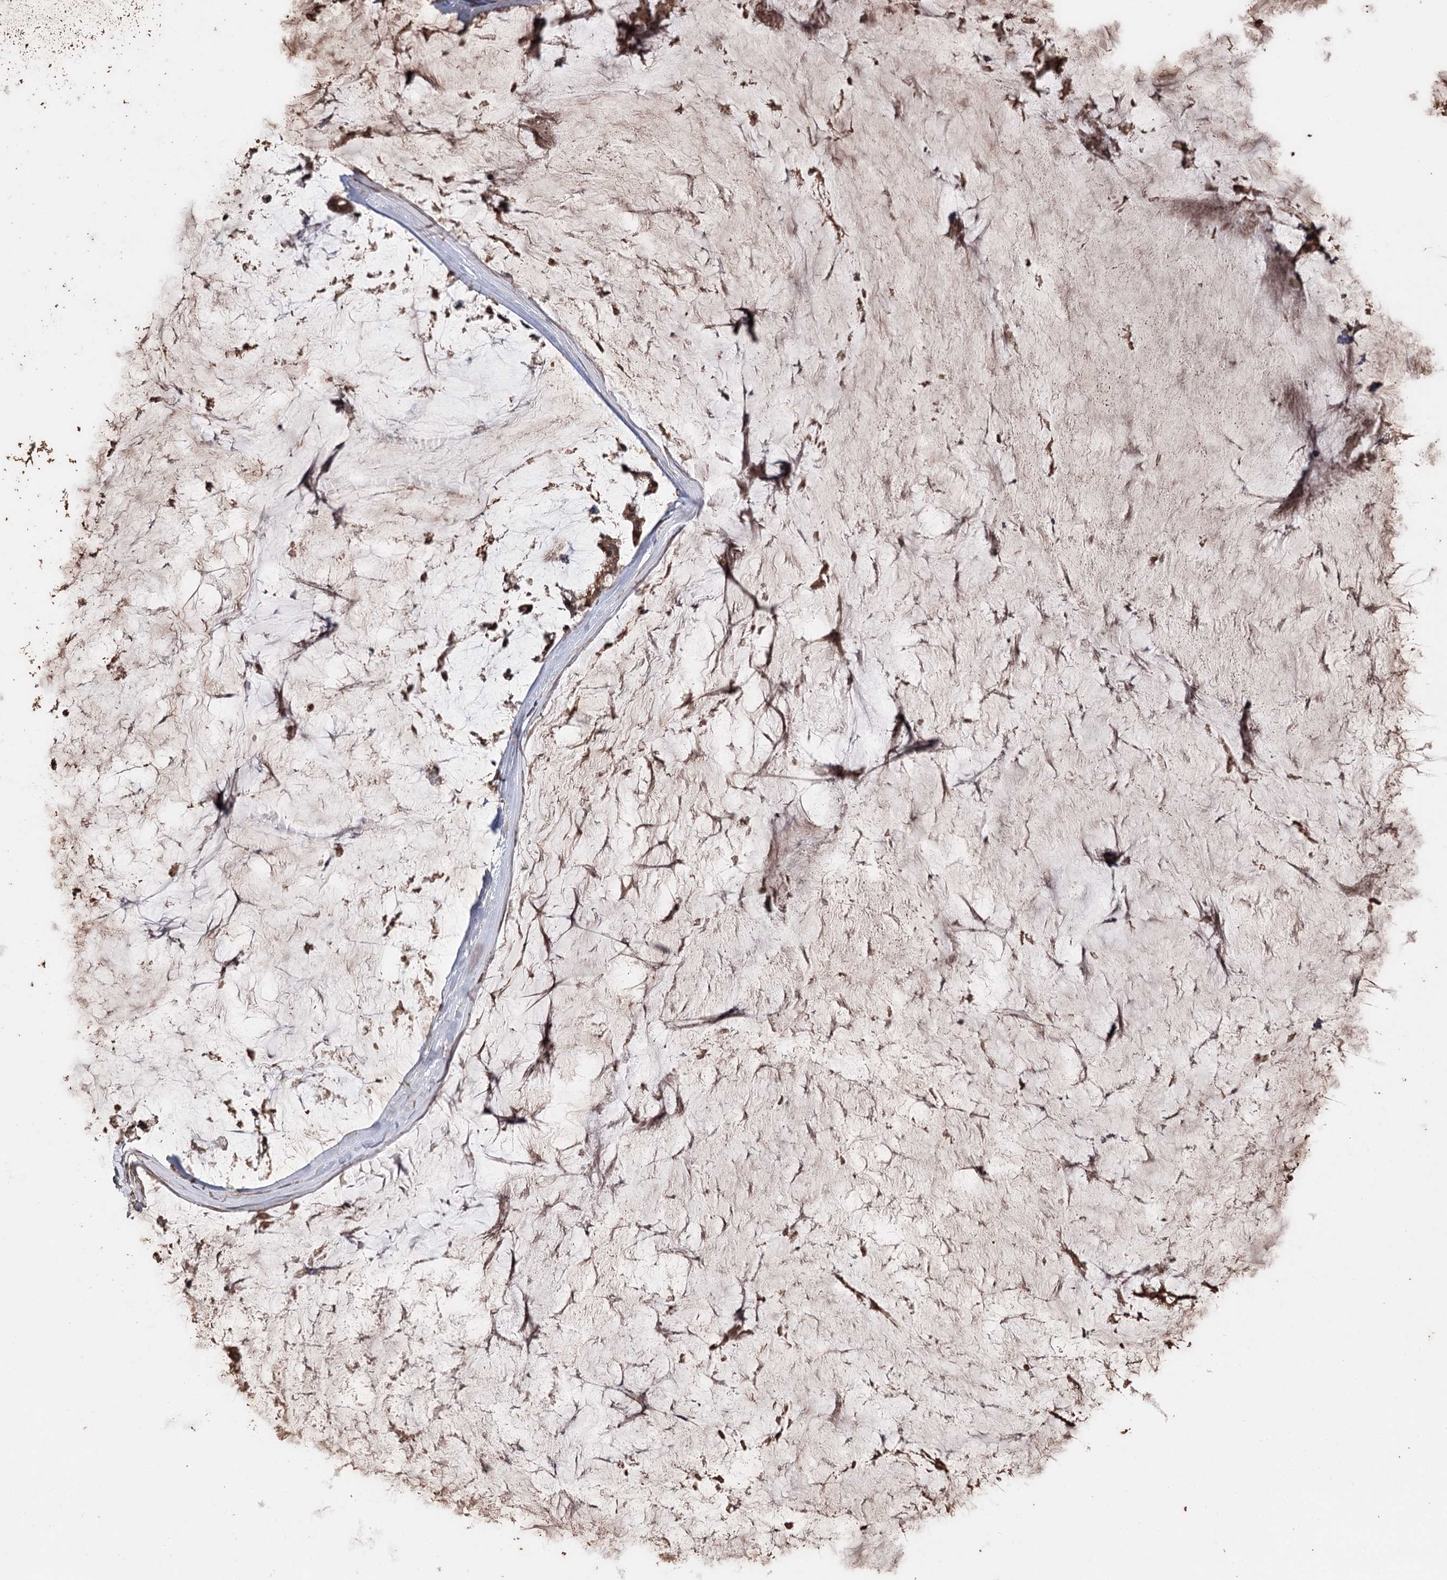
{"staining": {"intensity": "moderate", "quantity": ">75%", "location": "cytoplasmic/membranous"}, "tissue": "ovarian cancer", "cell_type": "Tumor cells", "image_type": "cancer", "snomed": [{"axis": "morphology", "description": "Cystadenocarcinoma, mucinous, NOS"}, {"axis": "topography", "description": "Ovary"}], "caption": "Human ovarian cancer stained for a protein (brown) demonstrates moderate cytoplasmic/membranous positive positivity in about >75% of tumor cells.", "gene": "SYVN1", "patient": {"sex": "female", "age": 39}}